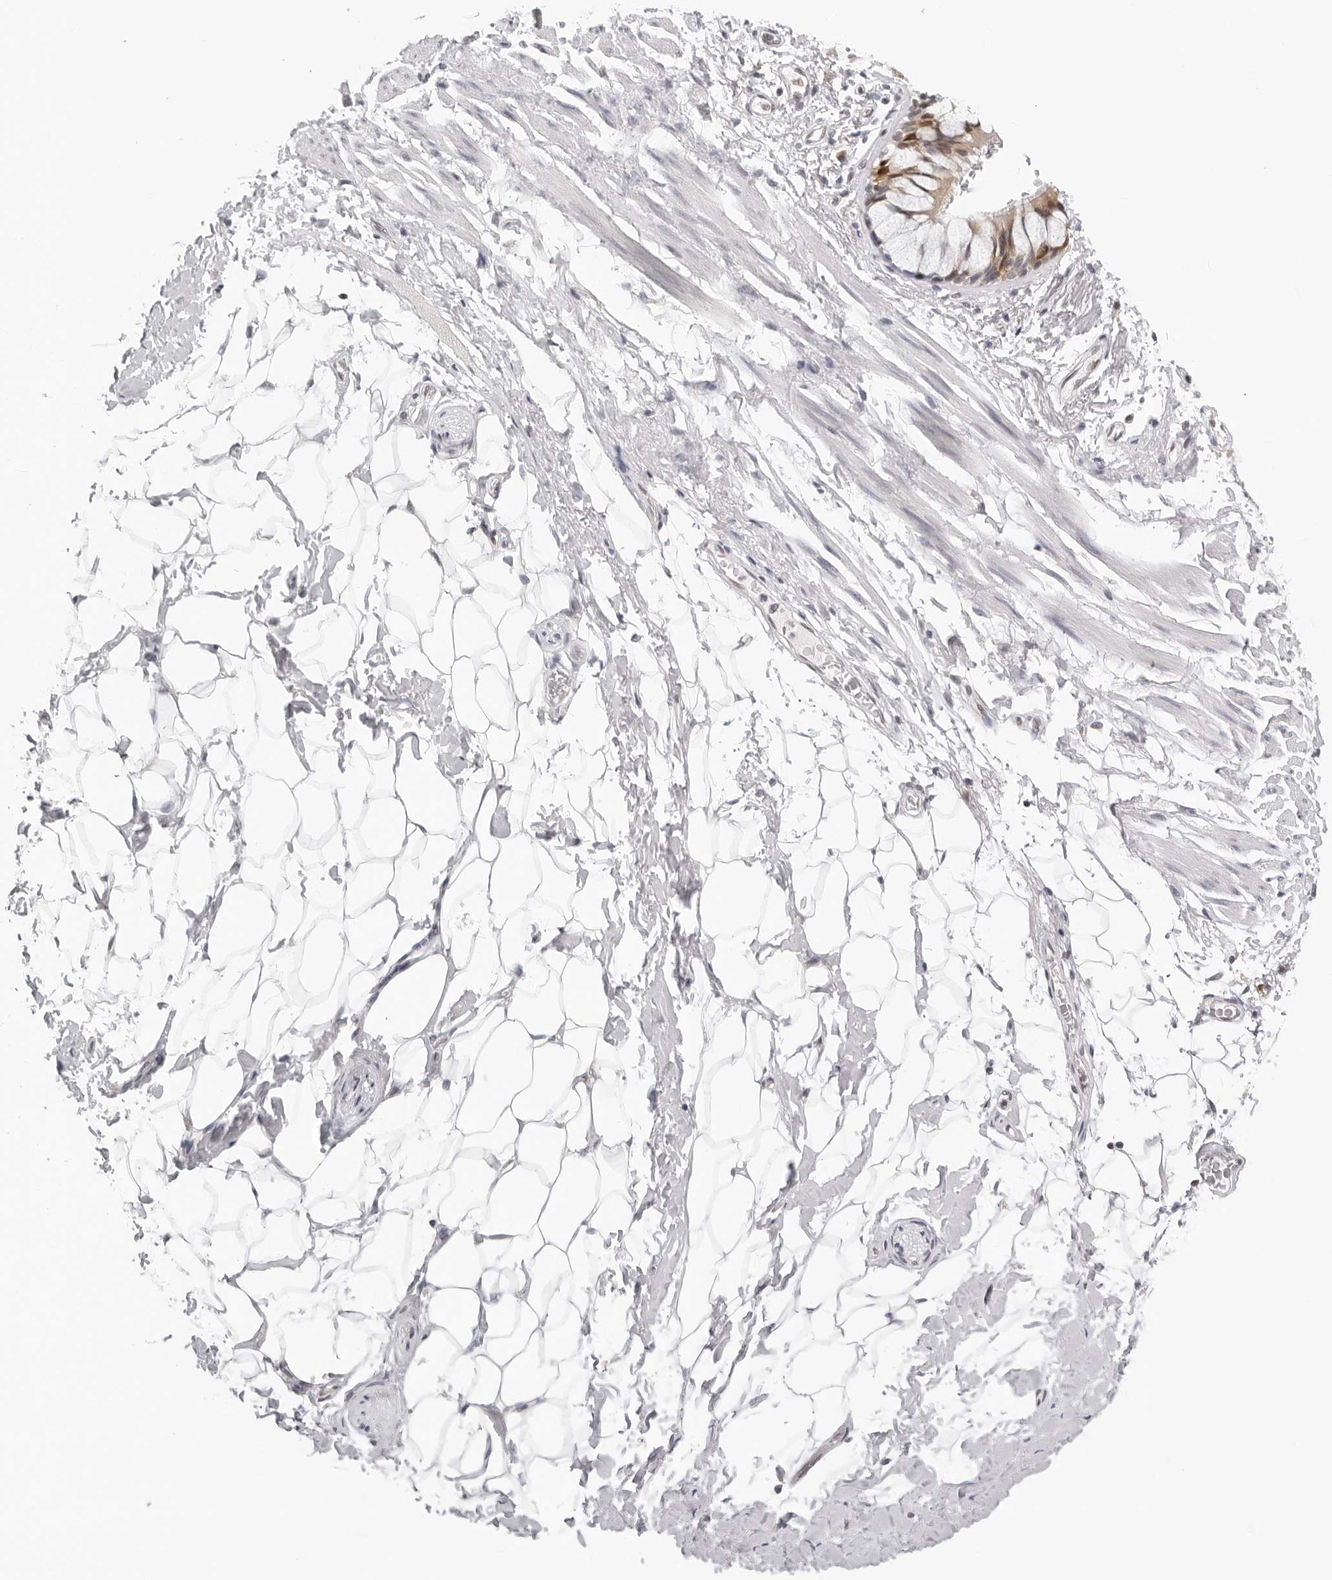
{"staining": {"intensity": "negative", "quantity": "none", "location": "none"}, "tissue": "adipose tissue", "cell_type": "Adipocytes", "image_type": "normal", "snomed": [{"axis": "morphology", "description": "Normal tissue, NOS"}, {"axis": "topography", "description": "Cartilage tissue"}, {"axis": "topography", "description": "Bronchus"}], "caption": "Micrograph shows no significant protein expression in adipocytes of benign adipose tissue.", "gene": "CASP7", "patient": {"sex": "female", "age": 73}}